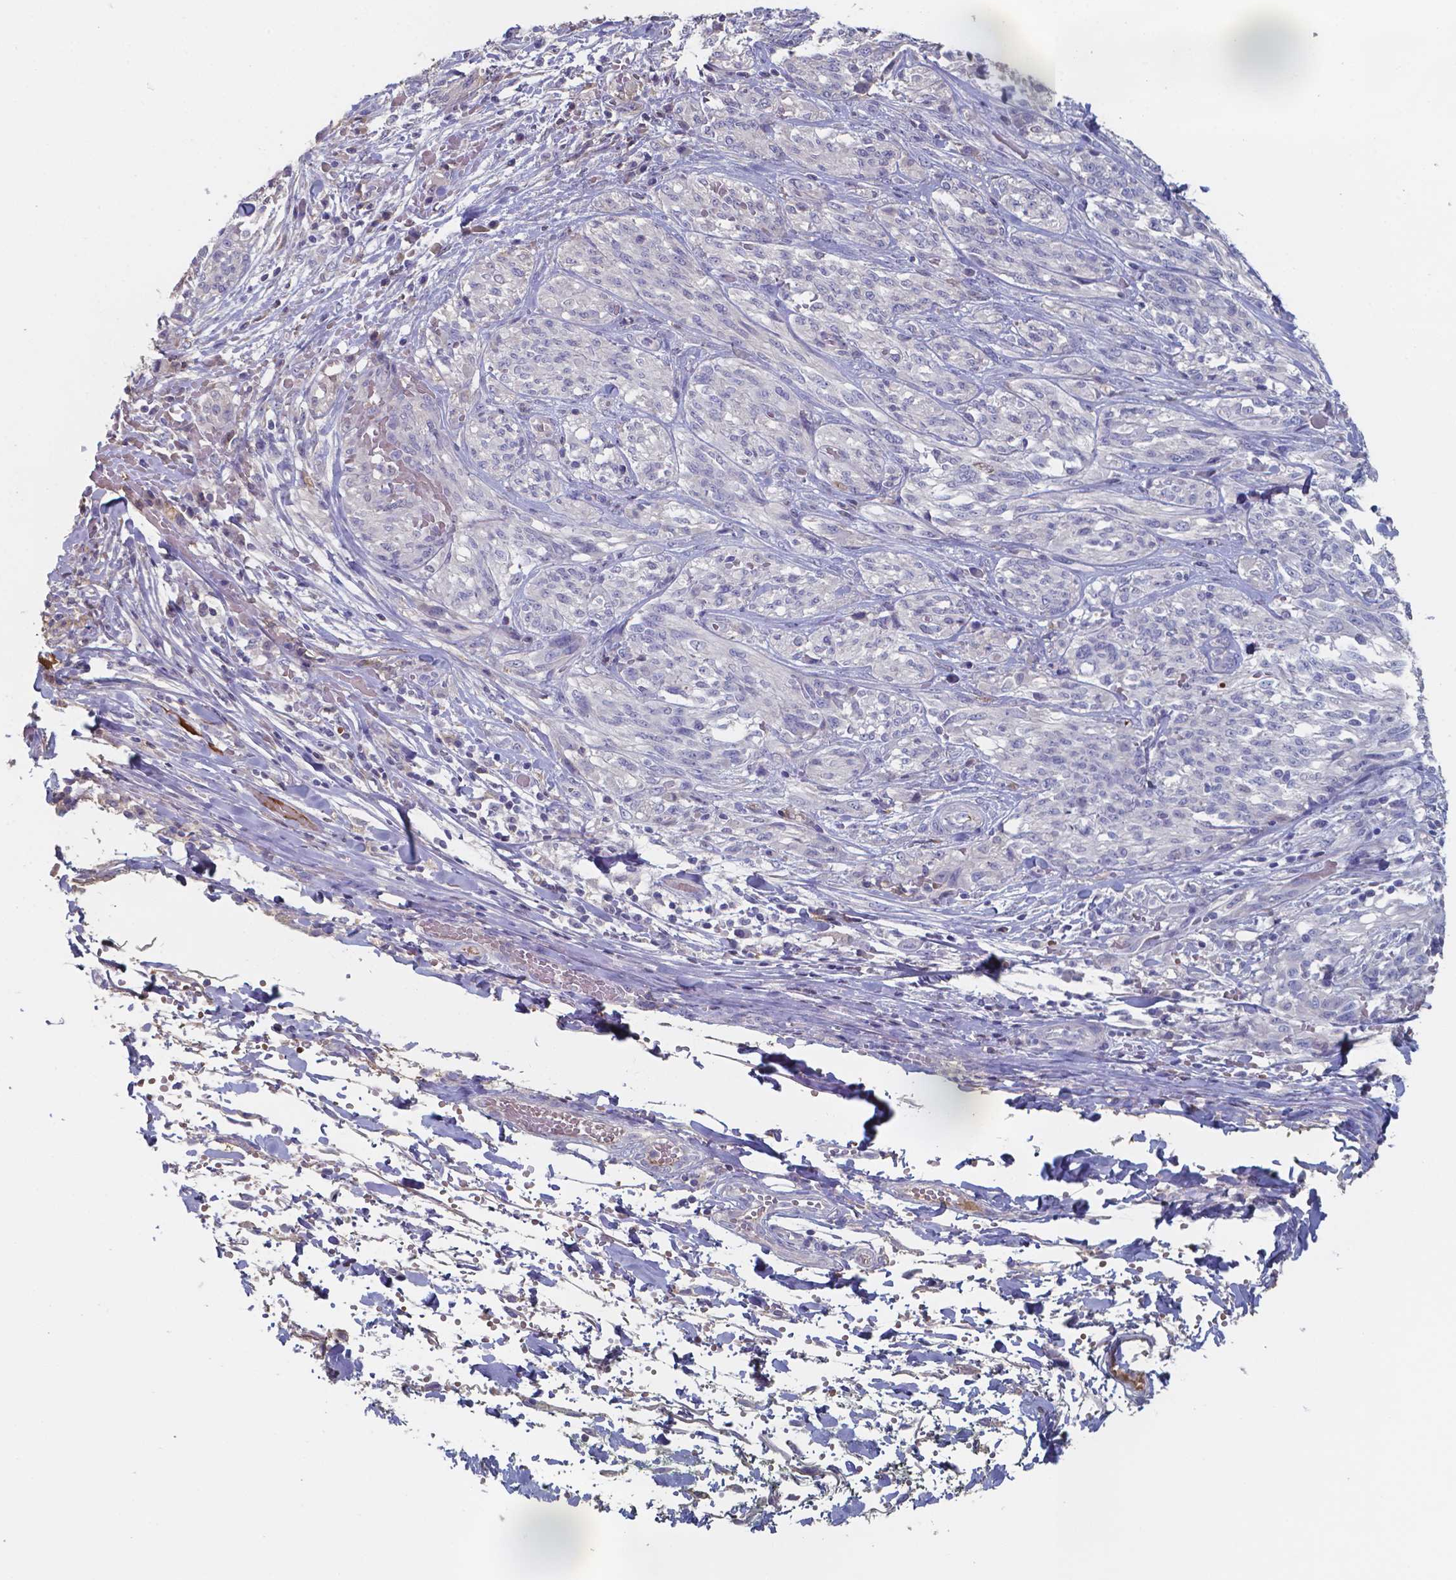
{"staining": {"intensity": "negative", "quantity": "none", "location": "none"}, "tissue": "melanoma", "cell_type": "Tumor cells", "image_type": "cancer", "snomed": [{"axis": "morphology", "description": "Malignant melanoma, NOS"}, {"axis": "topography", "description": "Skin"}], "caption": "A histopathology image of melanoma stained for a protein shows no brown staining in tumor cells.", "gene": "BTBD17", "patient": {"sex": "female", "age": 91}}